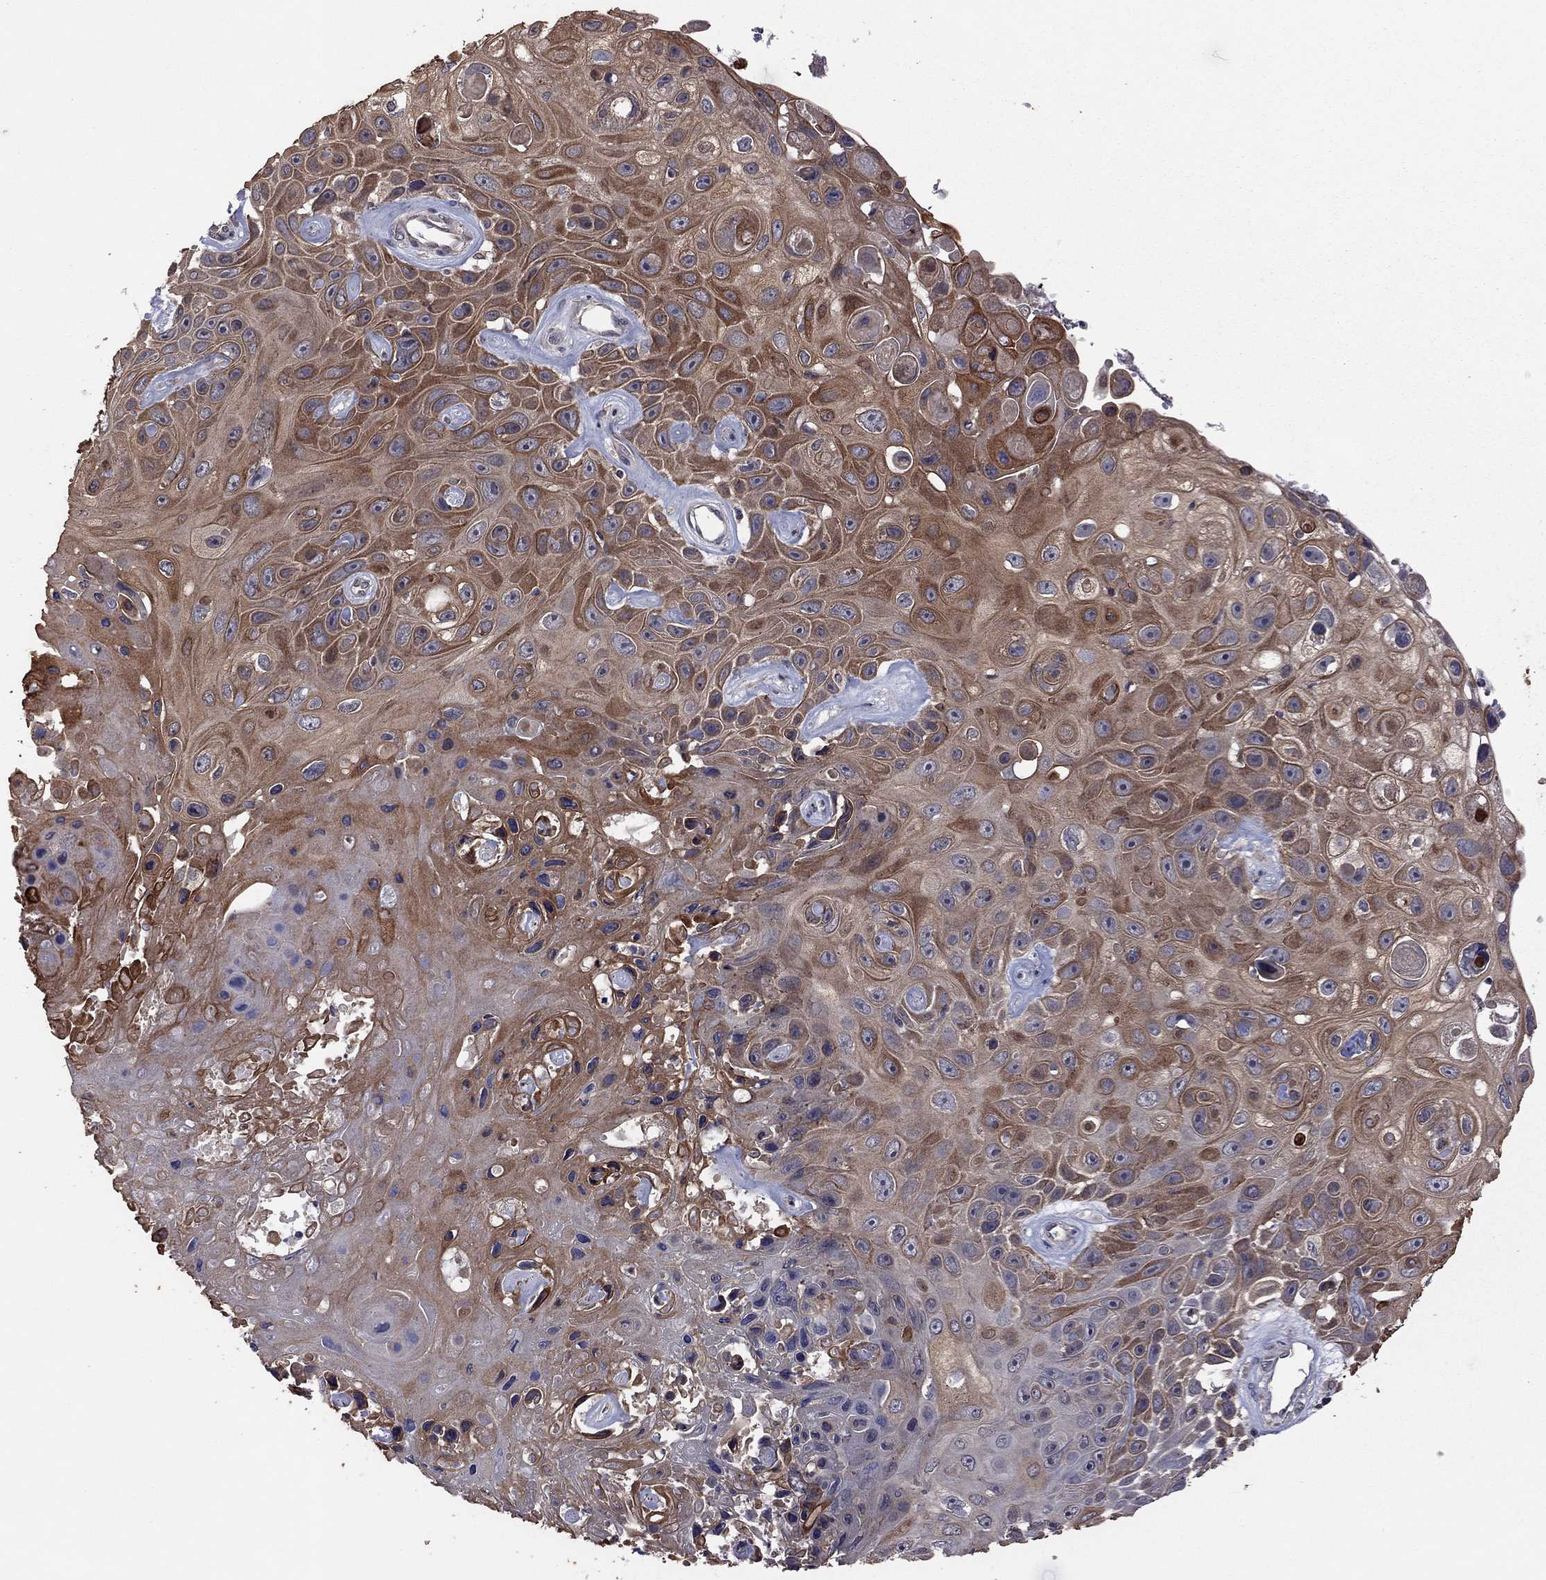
{"staining": {"intensity": "strong", "quantity": "25%-75%", "location": "cytoplasmic/membranous"}, "tissue": "skin cancer", "cell_type": "Tumor cells", "image_type": "cancer", "snomed": [{"axis": "morphology", "description": "Squamous cell carcinoma, NOS"}, {"axis": "topography", "description": "Skin"}], "caption": "A photomicrograph of human skin squamous cell carcinoma stained for a protein displays strong cytoplasmic/membranous brown staining in tumor cells.", "gene": "TSNARE1", "patient": {"sex": "male", "age": 82}}